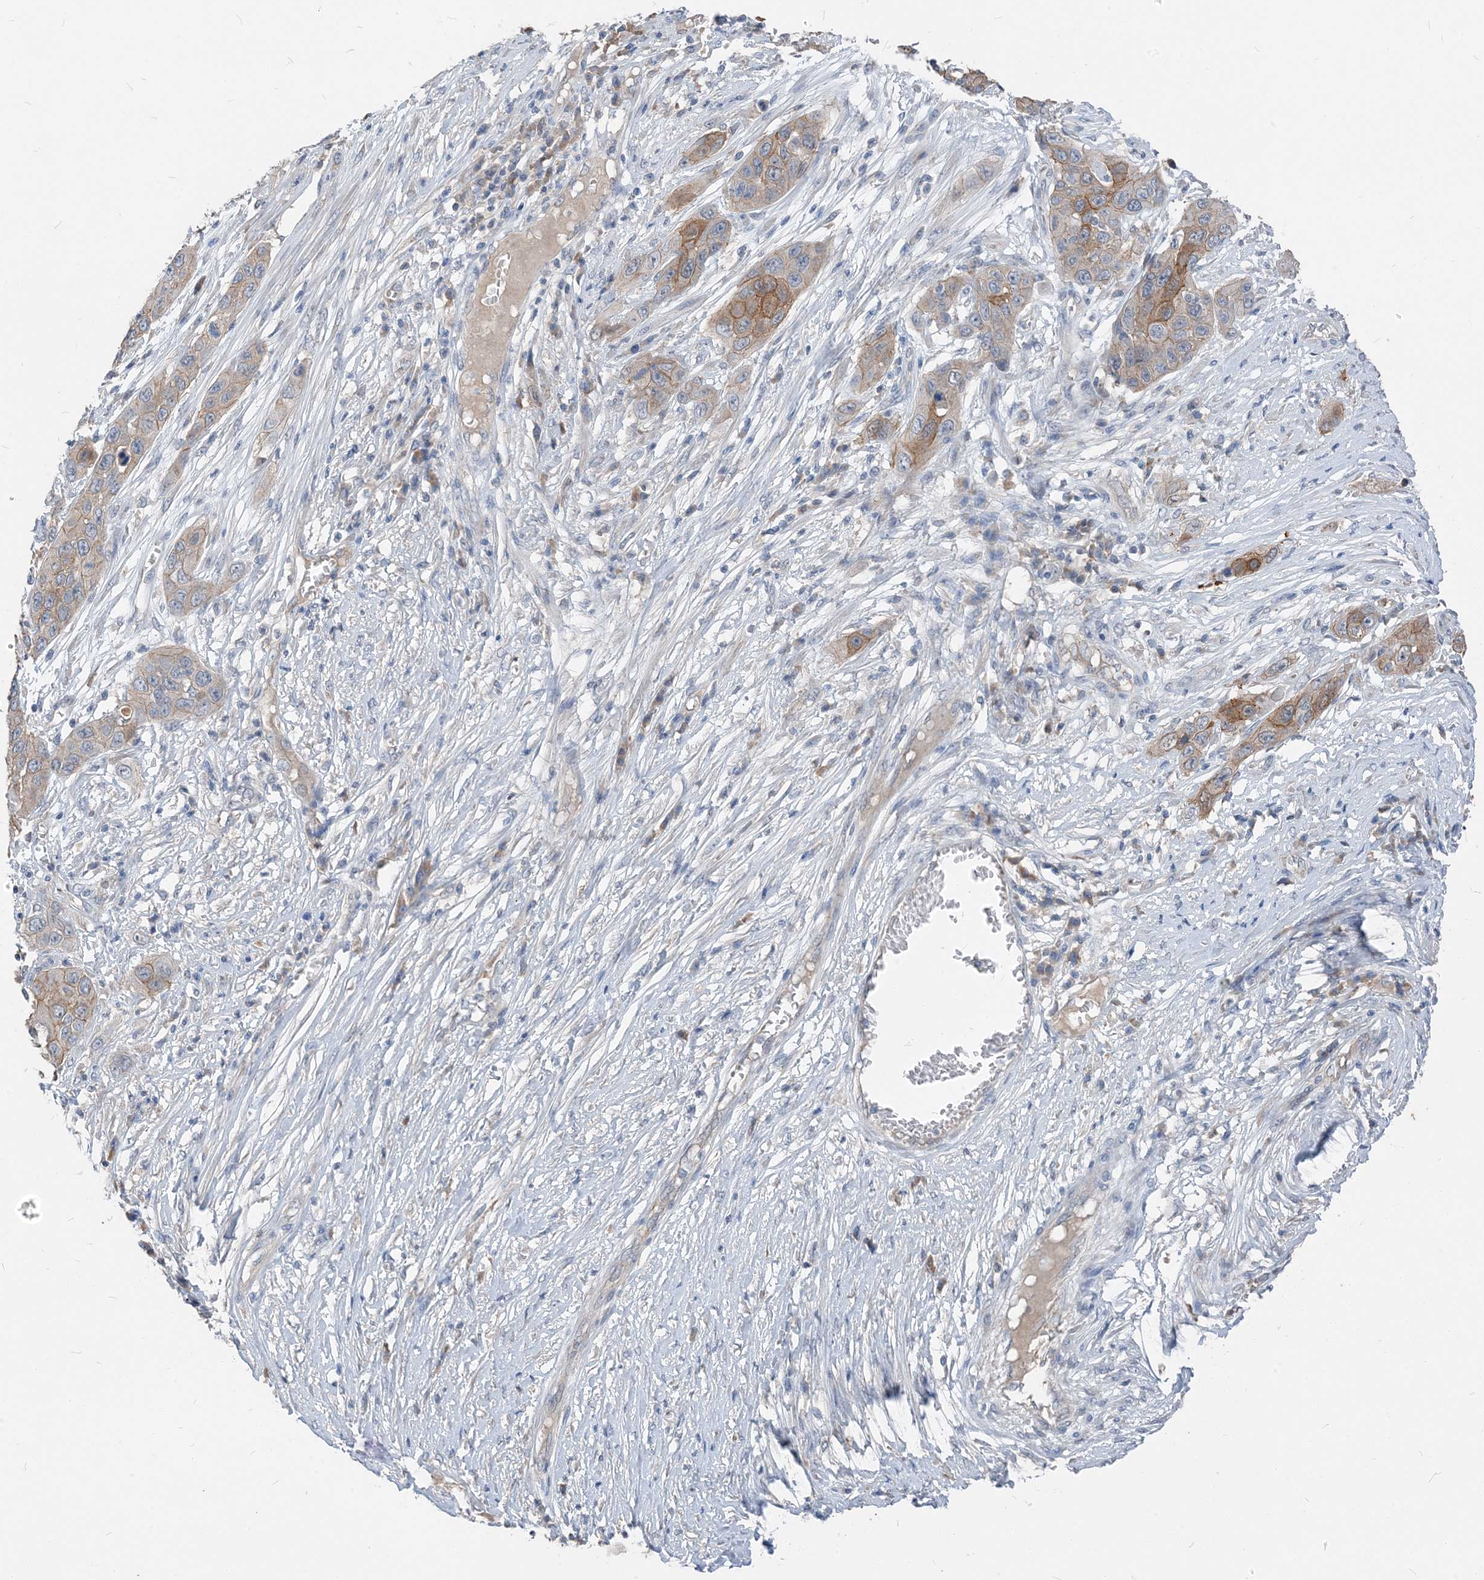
{"staining": {"intensity": "moderate", "quantity": "<25%", "location": "cytoplasmic/membranous"}, "tissue": "skin cancer", "cell_type": "Tumor cells", "image_type": "cancer", "snomed": [{"axis": "morphology", "description": "Squamous cell carcinoma, NOS"}, {"axis": "topography", "description": "Skin"}], "caption": "Skin squamous cell carcinoma stained with a brown dye displays moderate cytoplasmic/membranous positive positivity in approximately <25% of tumor cells.", "gene": "NCOA7", "patient": {"sex": "male", "age": 55}}